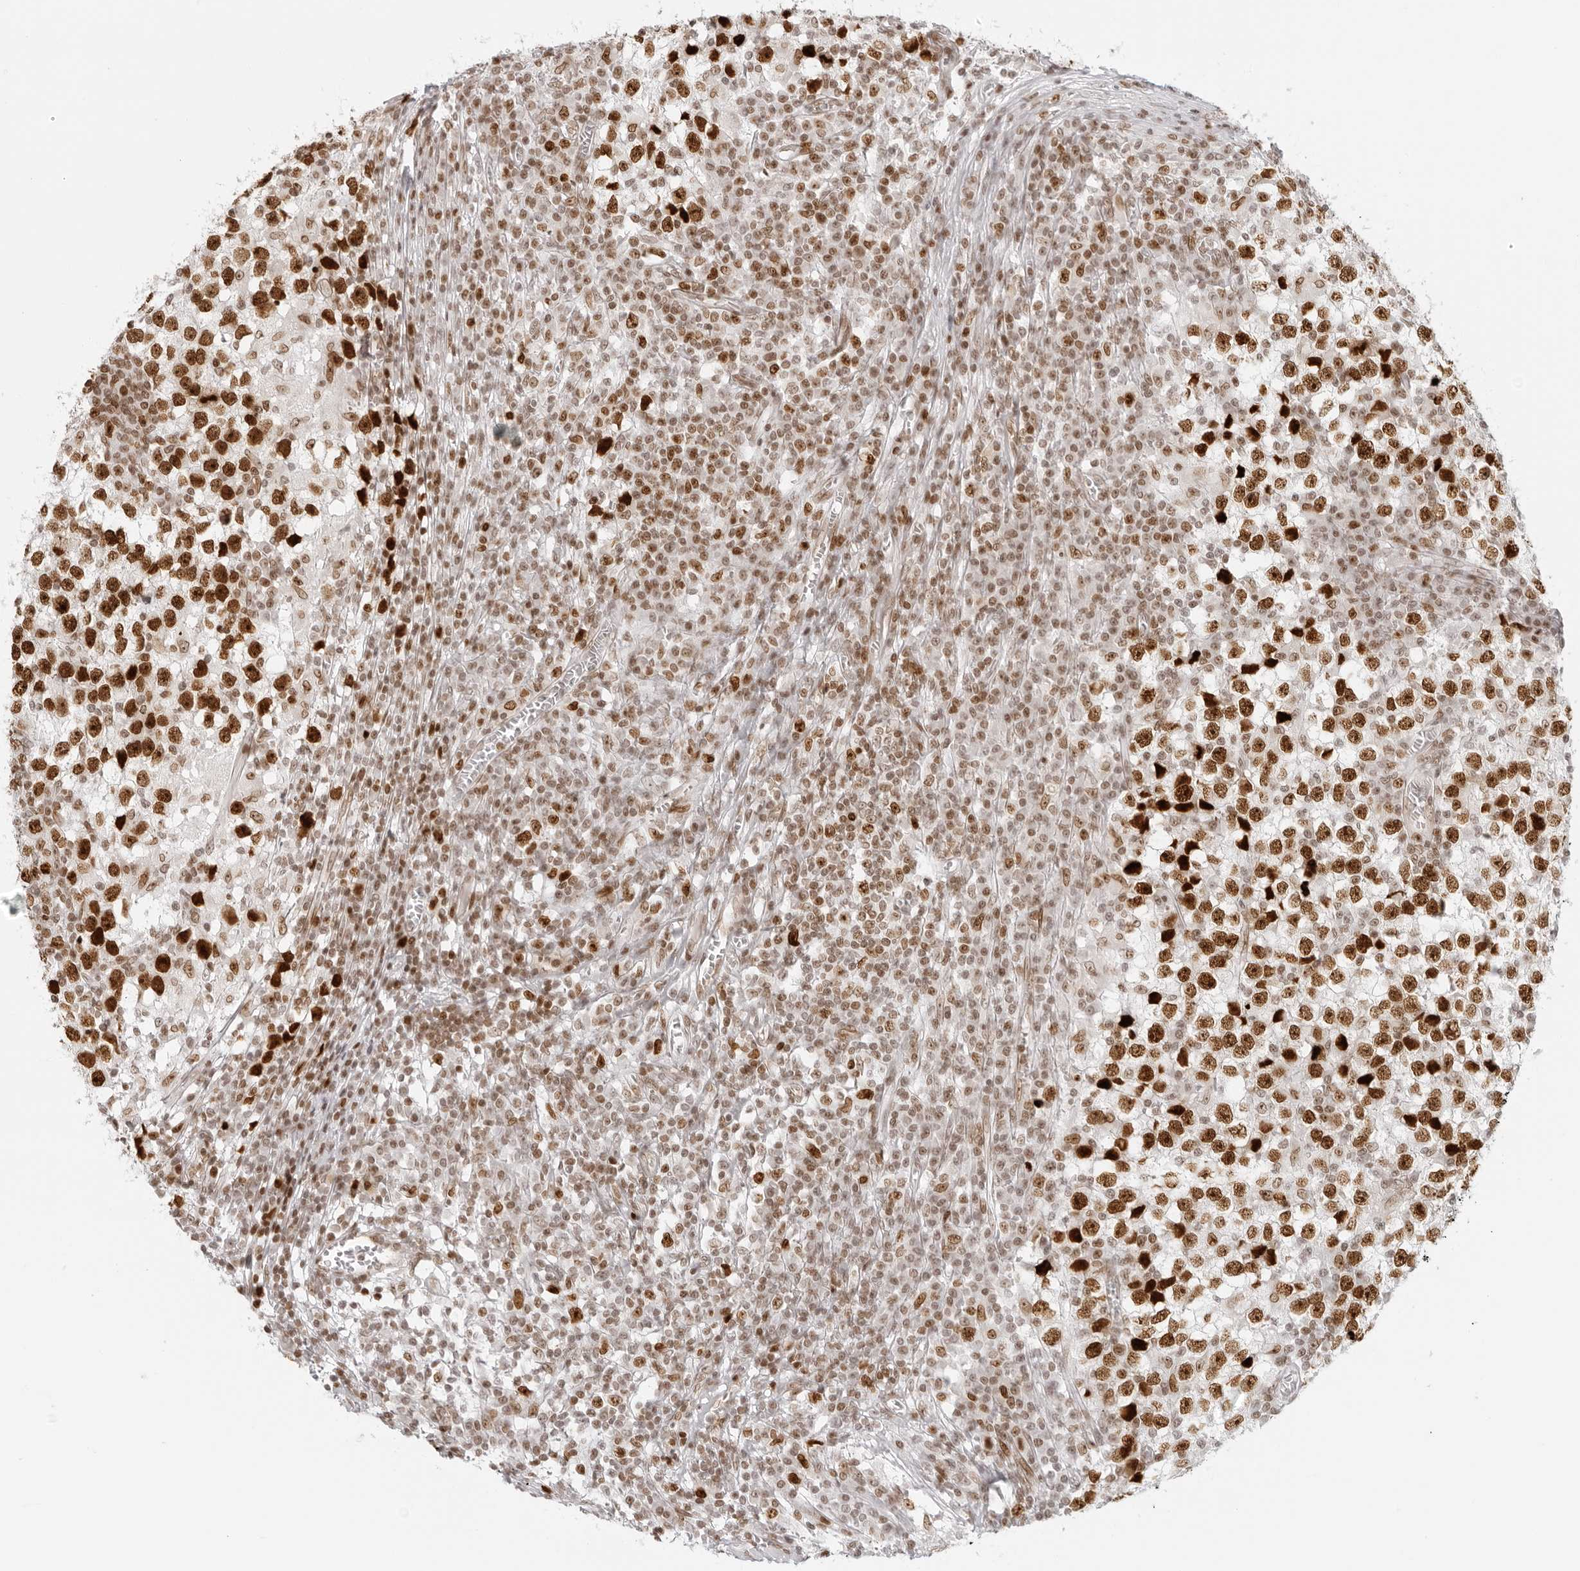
{"staining": {"intensity": "strong", "quantity": ">75%", "location": "nuclear"}, "tissue": "testis cancer", "cell_type": "Tumor cells", "image_type": "cancer", "snomed": [{"axis": "morphology", "description": "Seminoma, NOS"}, {"axis": "topography", "description": "Testis"}], "caption": "A photomicrograph of human testis seminoma stained for a protein reveals strong nuclear brown staining in tumor cells. (DAB = brown stain, brightfield microscopy at high magnification).", "gene": "RCC1", "patient": {"sex": "male", "age": 65}}